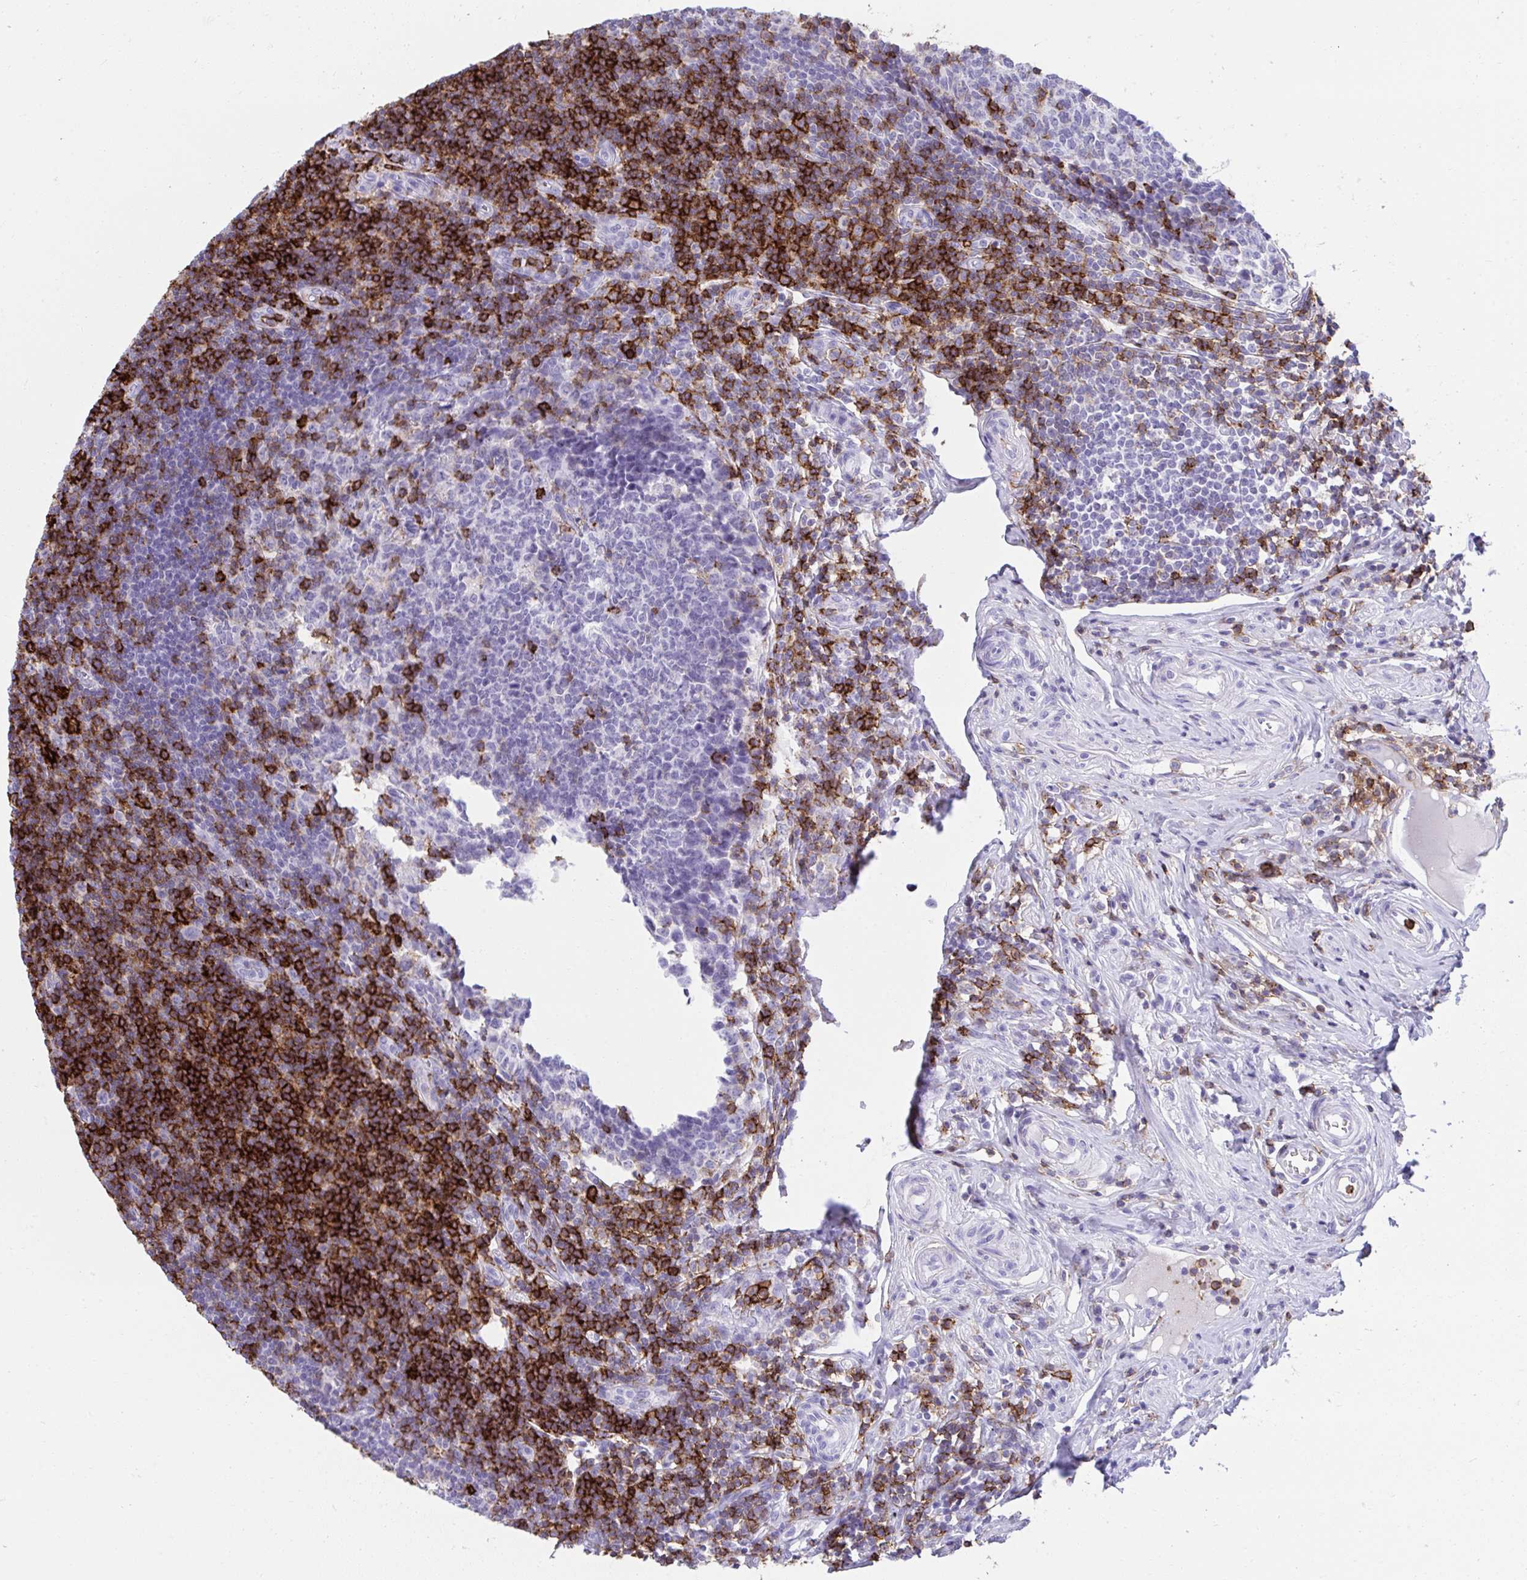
{"staining": {"intensity": "negative", "quantity": "none", "location": "none"}, "tissue": "appendix", "cell_type": "Glandular cells", "image_type": "normal", "snomed": [{"axis": "morphology", "description": "Normal tissue, NOS"}, {"axis": "topography", "description": "Appendix"}], "caption": "Image shows no significant protein expression in glandular cells of benign appendix. (DAB IHC, high magnification).", "gene": "SPN", "patient": {"sex": "male", "age": 18}}